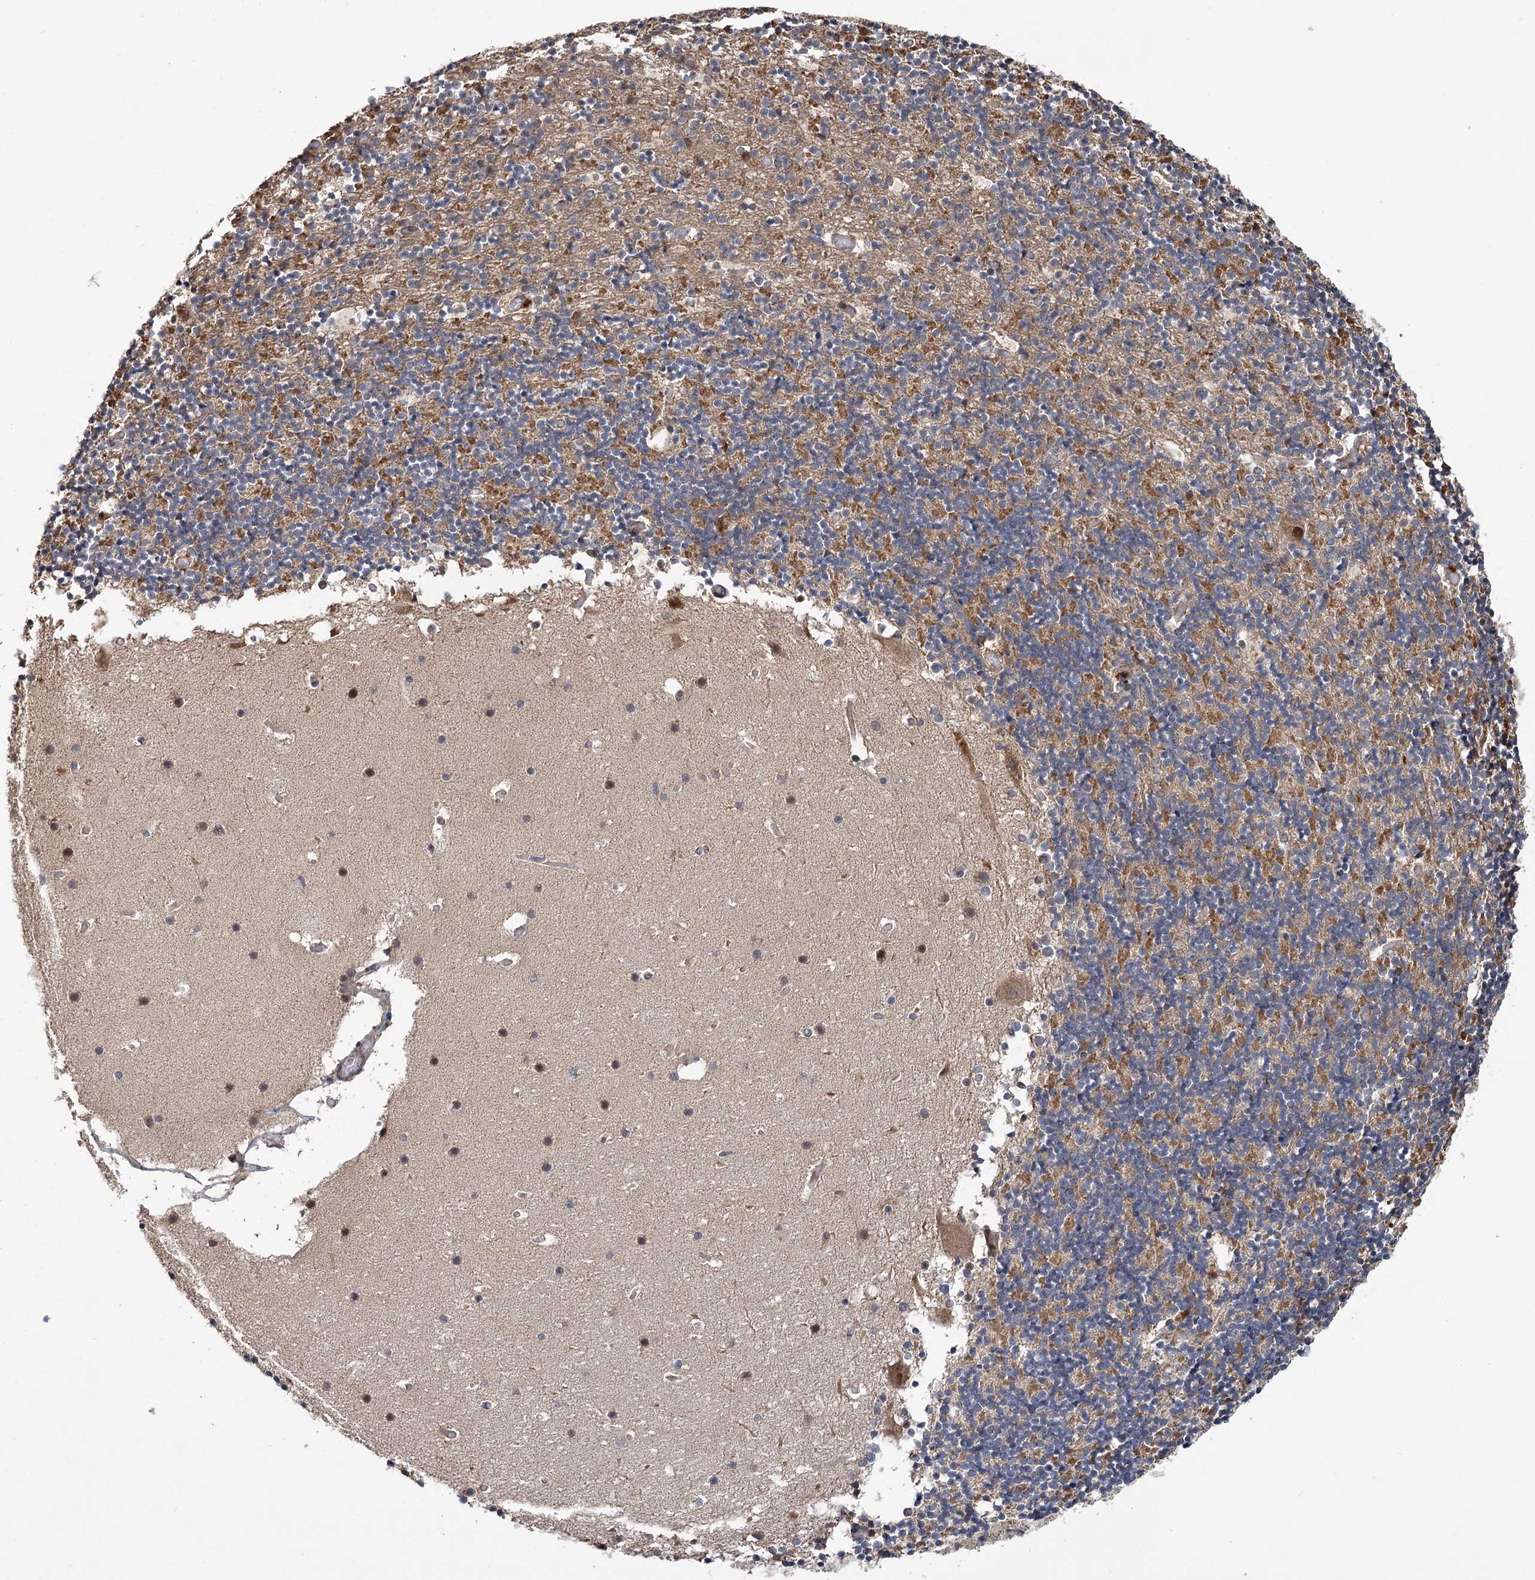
{"staining": {"intensity": "moderate", "quantity": ">75%", "location": "cytoplasmic/membranous"}, "tissue": "cerebellum", "cell_type": "Cells in granular layer", "image_type": "normal", "snomed": [{"axis": "morphology", "description": "Normal tissue, NOS"}, {"axis": "topography", "description": "Cerebellum"}], "caption": "Cerebellum stained with a protein marker reveals moderate staining in cells in granular layer.", "gene": "LSS", "patient": {"sex": "male", "age": 57}}